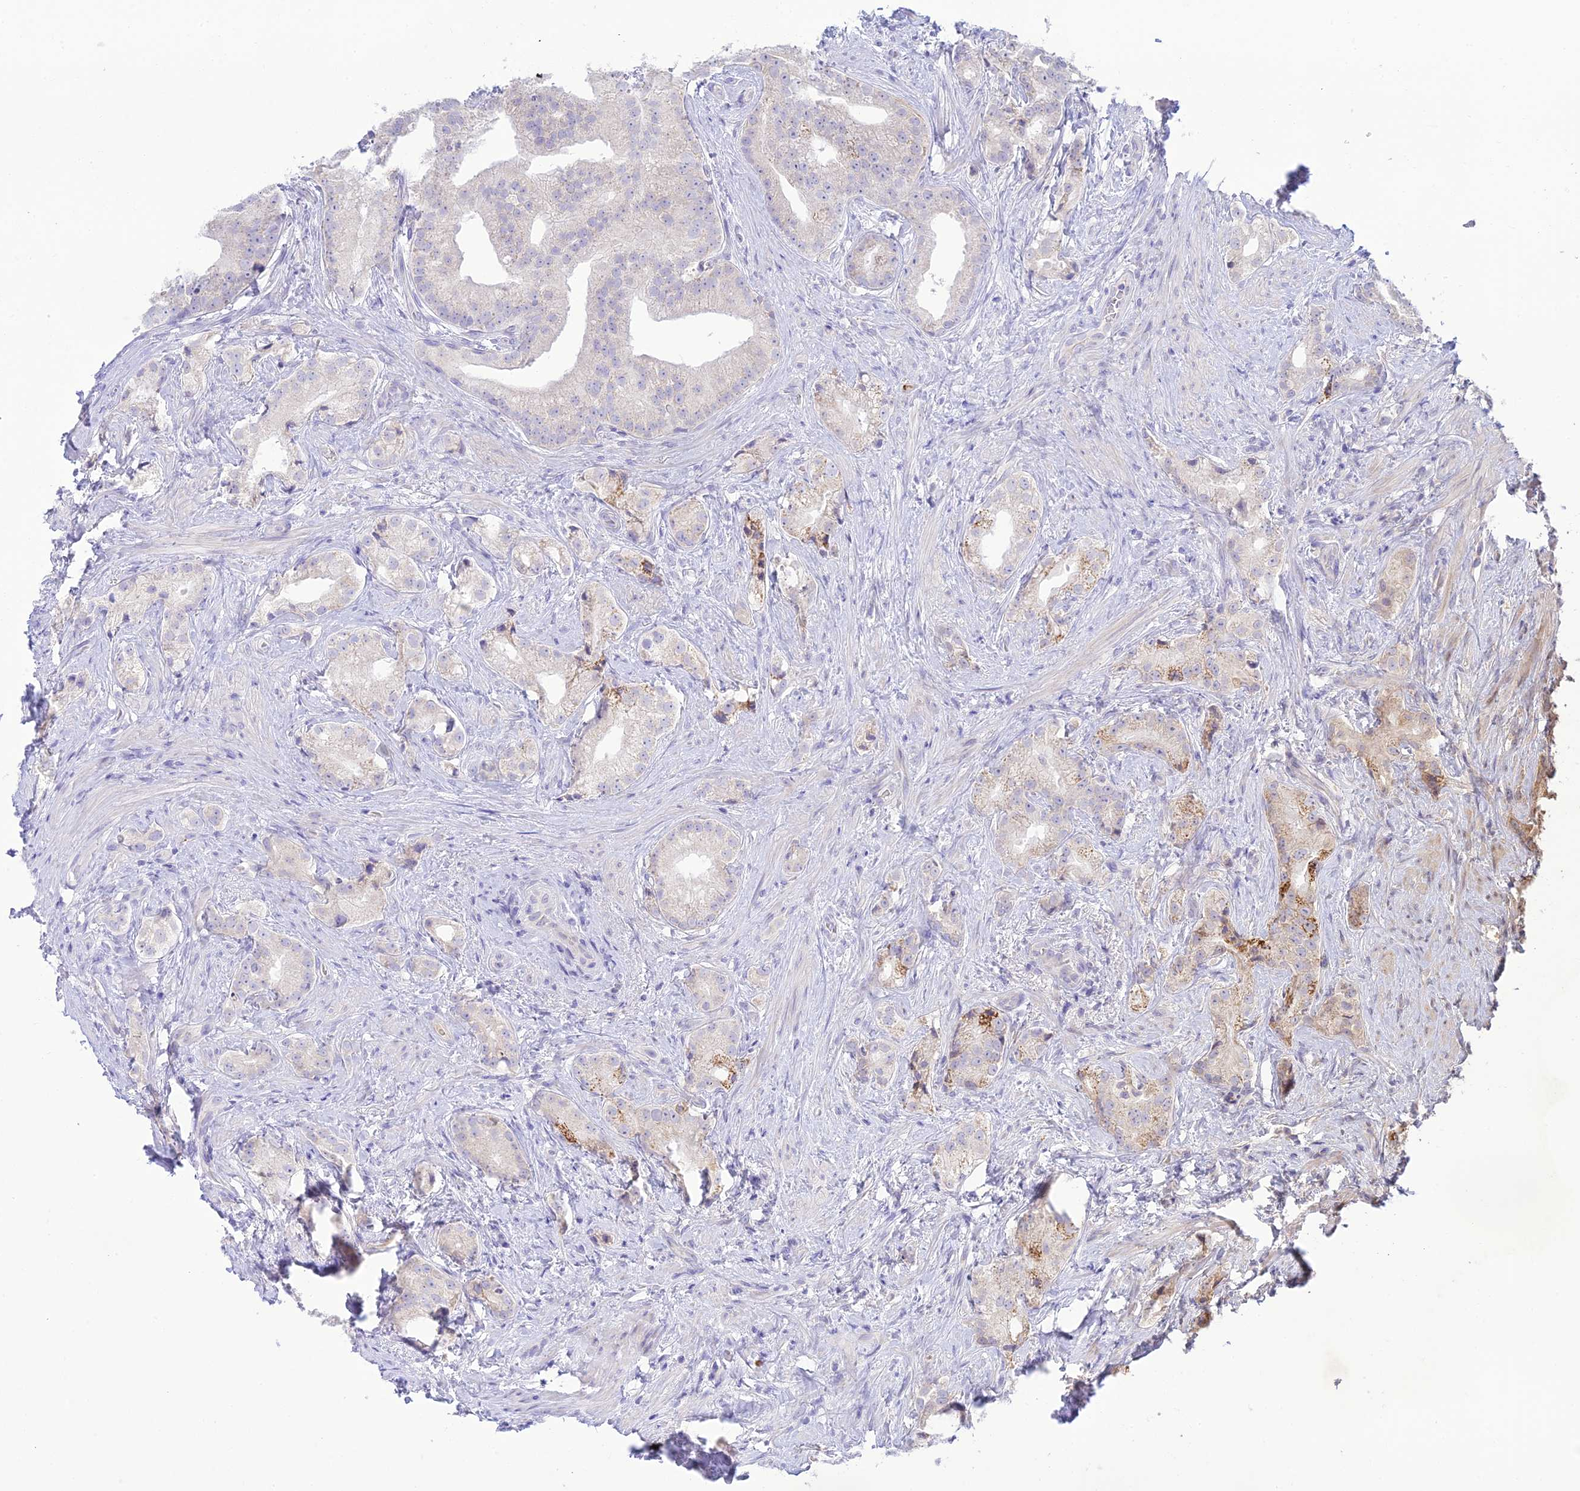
{"staining": {"intensity": "weak", "quantity": "<25%", "location": "cytoplasmic/membranous"}, "tissue": "prostate cancer", "cell_type": "Tumor cells", "image_type": "cancer", "snomed": [{"axis": "morphology", "description": "Adenocarcinoma, Low grade"}, {"axis": "topography", "description": "Prostate"}], "caption": "Immunohistochemical staining of human low-grade adenocarcinoma (prostate) shows no significant positivity in tumor cells. The staining was performed using DAB to visualize the protein expression in brown, while the nuclei were stained in blue with hematoxylin (Magnification: 20x).", "gene": "TMEM40", "patient": {"sex": "male", "age": 71}}